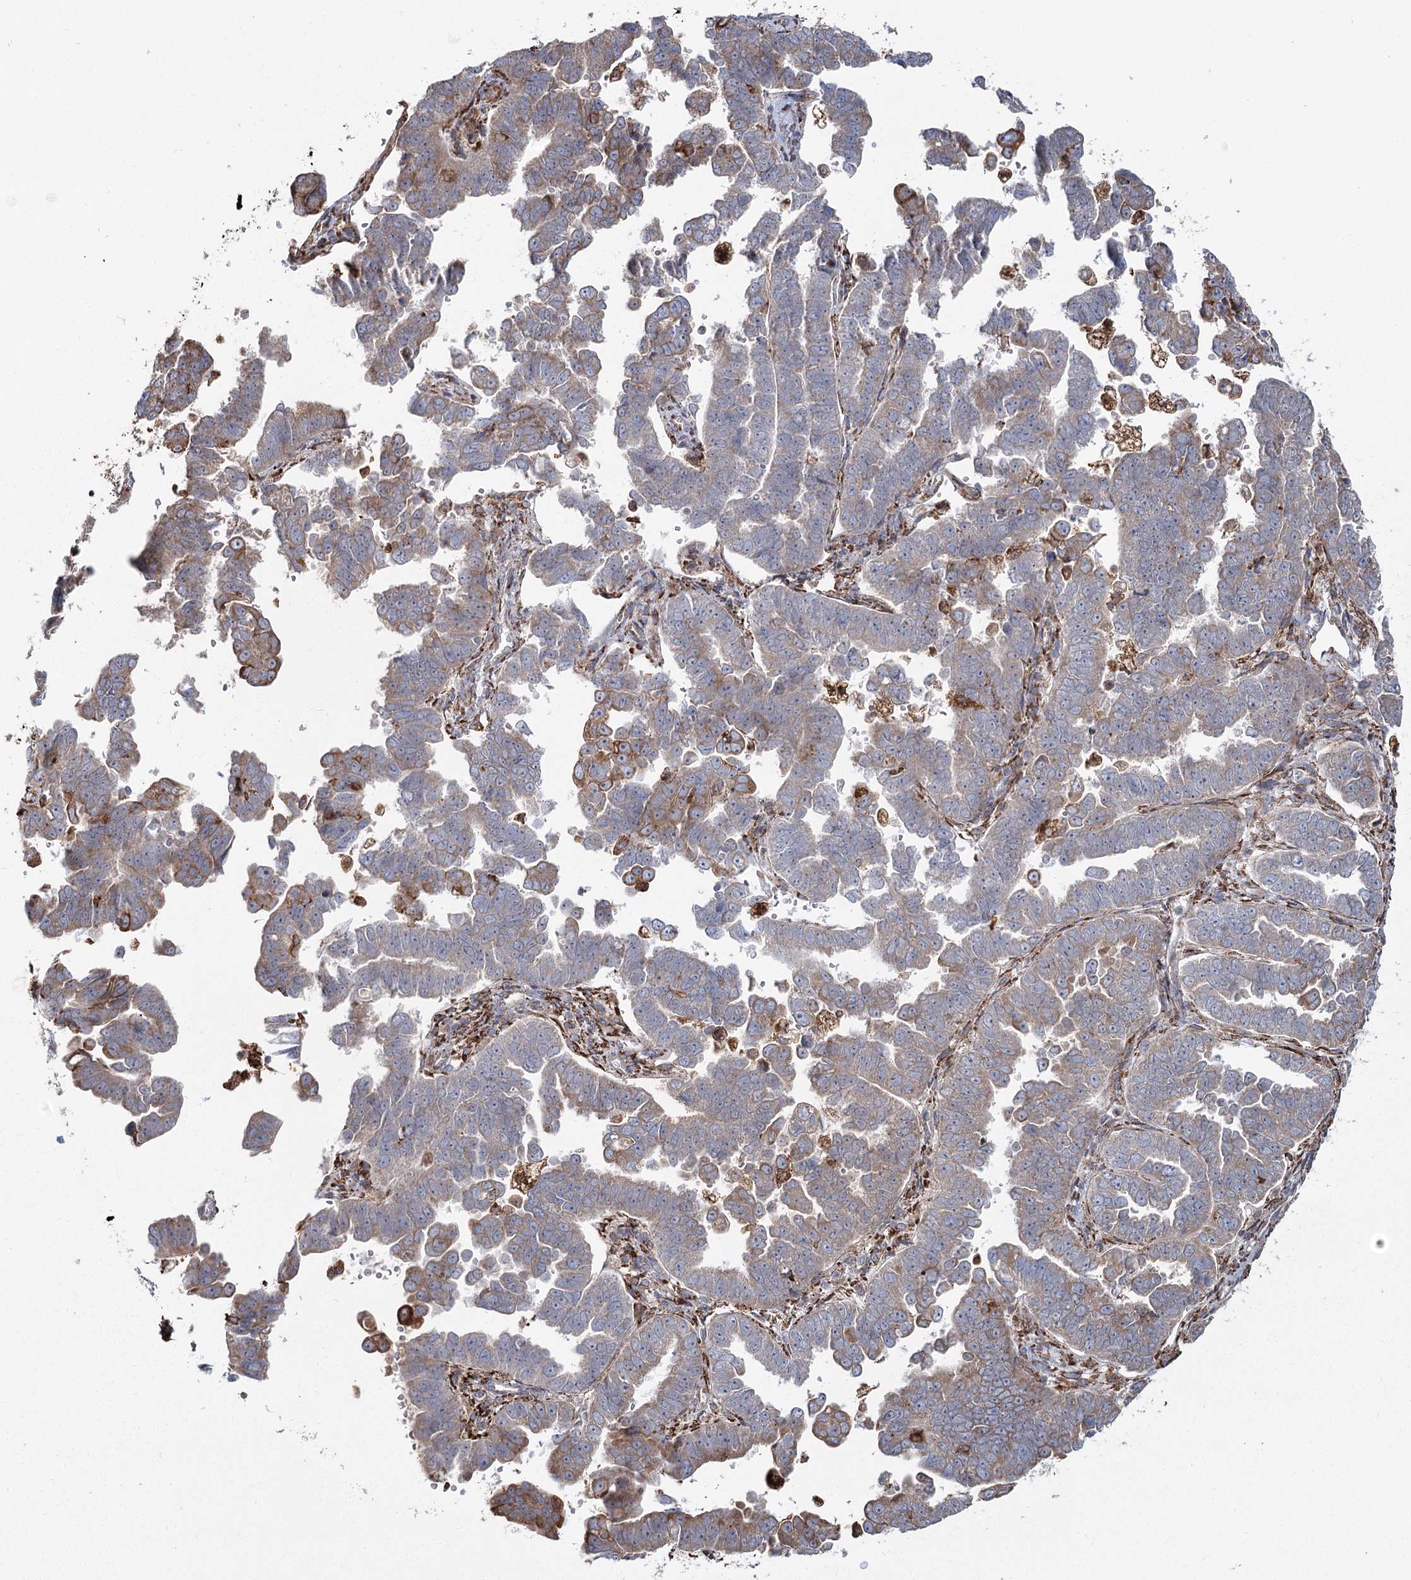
{"staining": {"intensity": "weak", "quantity": ">75%", "location": "cytoplasmic/membranous"}, "tissue": "endometrial cancer", "cell_type": "Tumor cells", "image_type": "cancer", "snomed": [{"axis": "morphology", "description": "Adenocarcinoma, NOS"}, {"axis": "topography", "description": "Endometrium"}], "caption": "A low amount of weak cytoplasmic/membranous positivity is identified in about >75% of tumor cells in endometrial cancer (adenocarcinoma) tissue.", "gene": "ZCCHC9", "patient": {"sex": "female", "age": 75}}